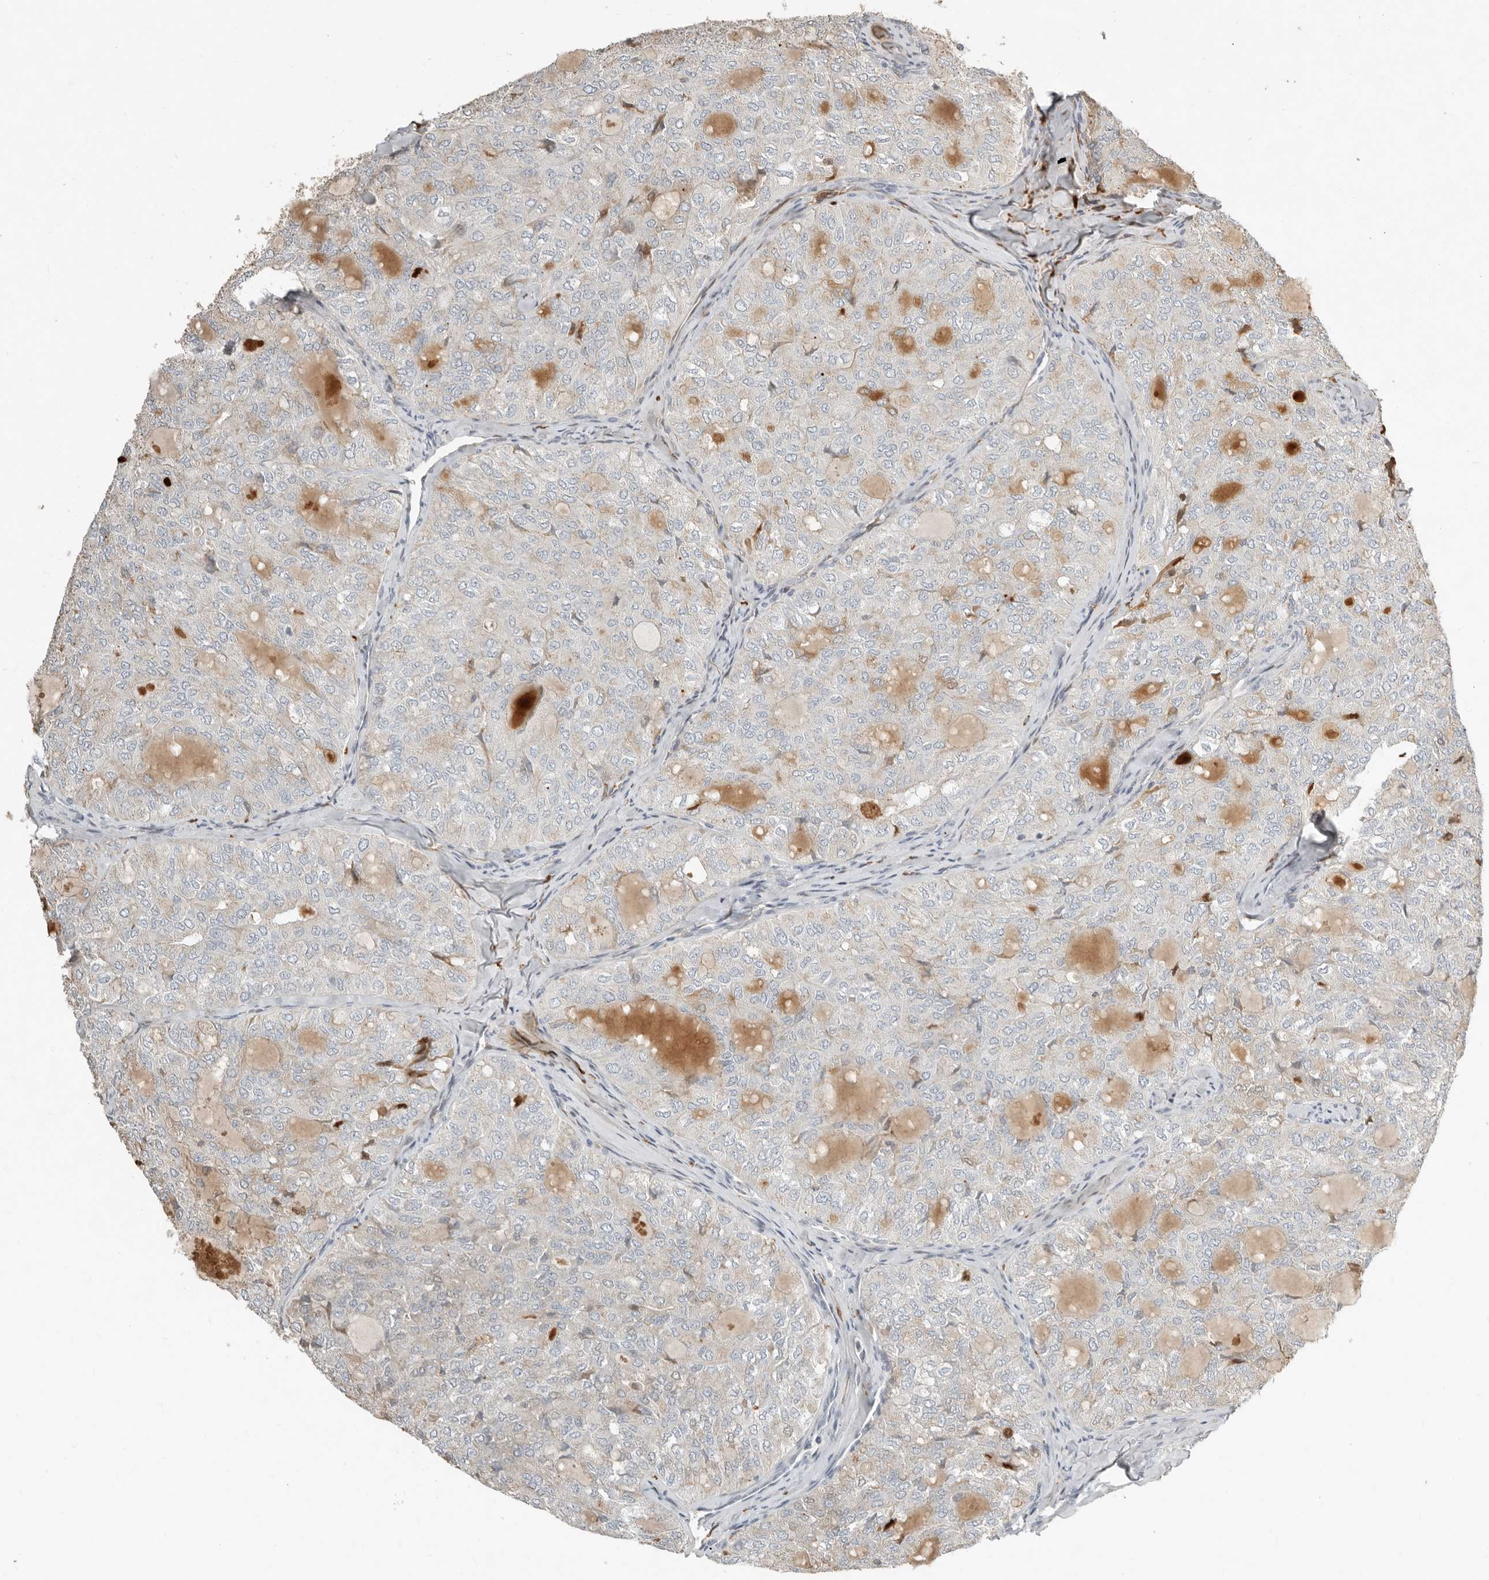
{"staining": {"intensity": "weak", "quantity": "<25%", "location": "cytoplasmic/membranous"}, "tissue": "thyroid cancer", "cell_type": "Tumor cells", "image_type": "cancer", "snomed": [{"axis": "morphology", "description": "Follicular adenoma carcinoma, NOS"}, {"axis": "topography", "description": "Thyroid gland"}], "caption": "Thyroid cancer (follicular adenoma carcinoma) stained for a protein using IHC exhibits no staining tumor cells.", "gene": "KLHL38", "patient": {"sex": "male", "age": 75}}